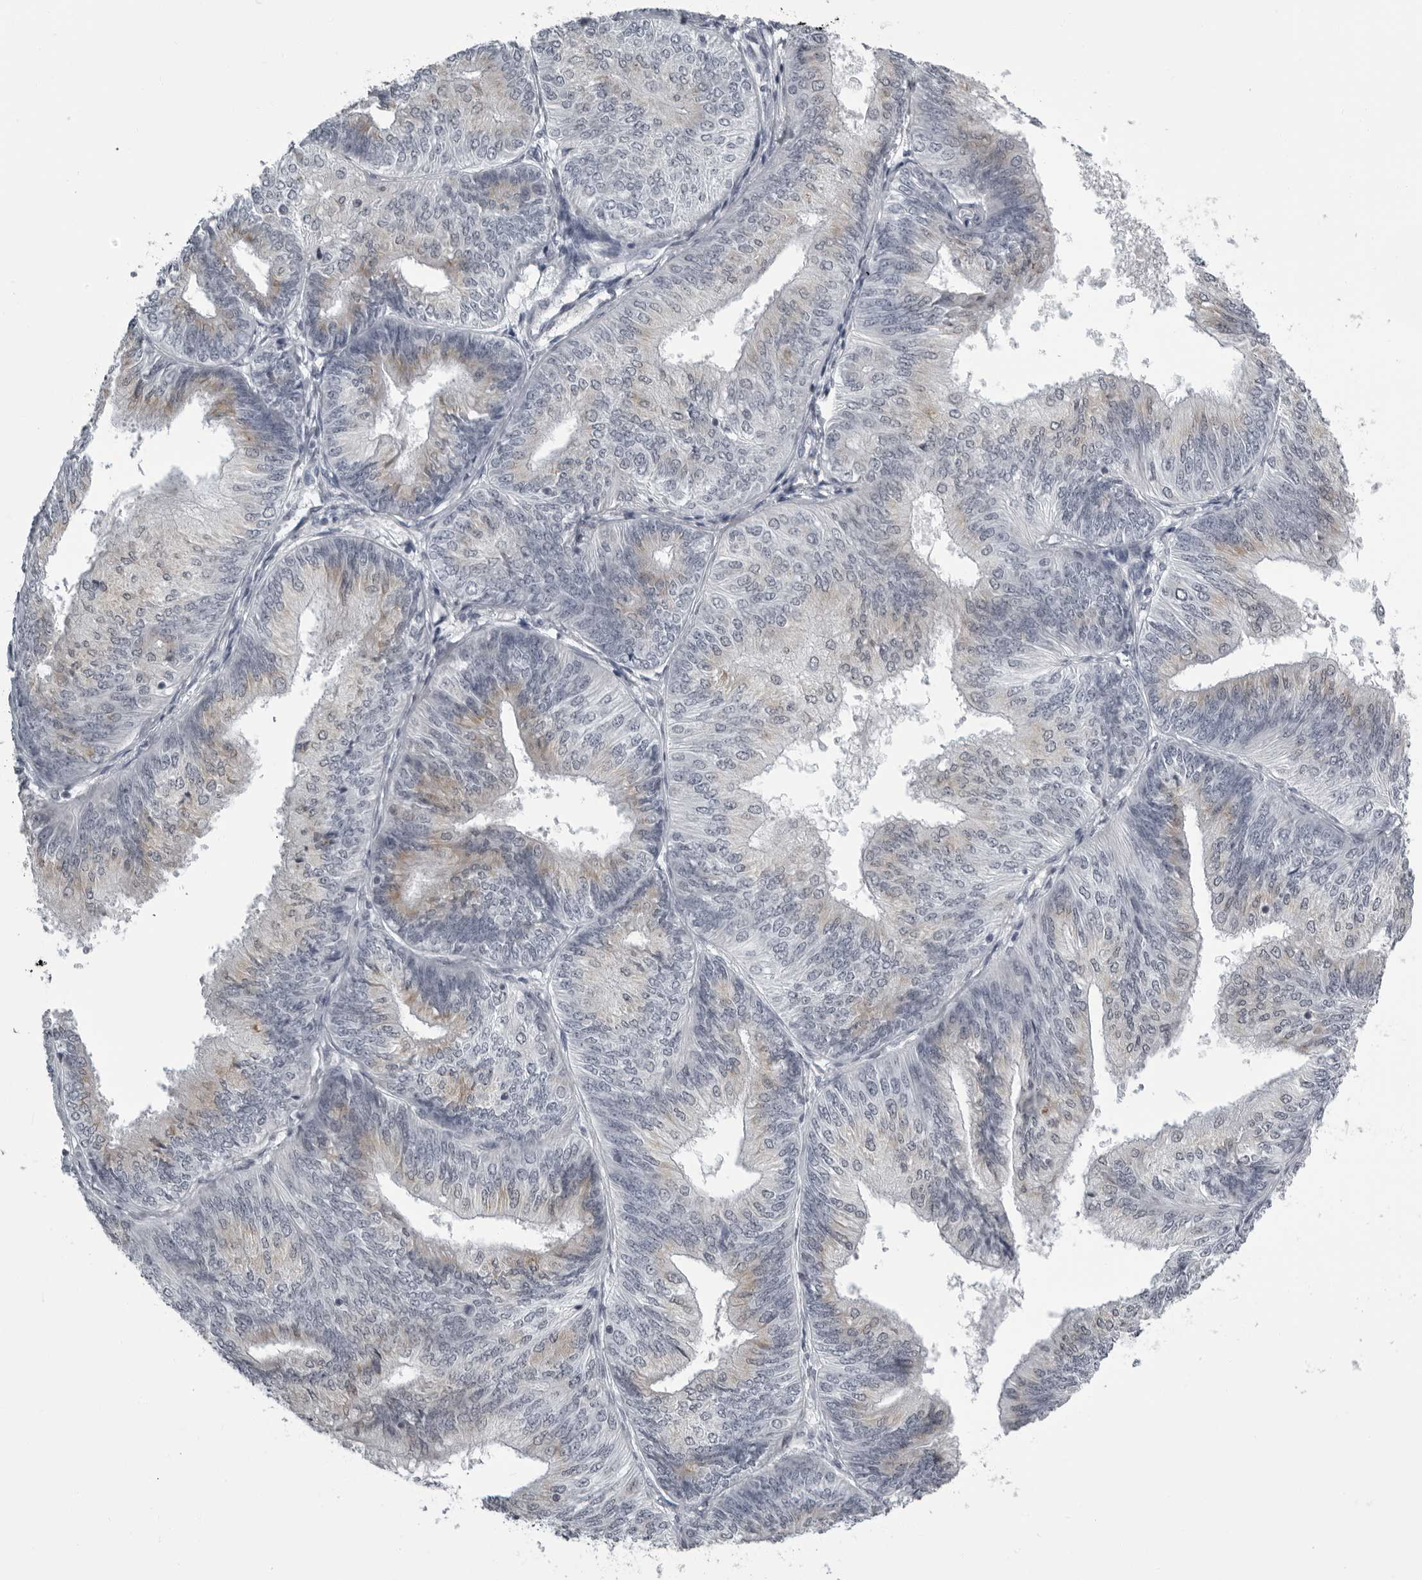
{"staining": {"intensity": "weak", "quantity": "<25%", "location": "cytoplasmic/membranous"}, "tissue": "endometrial cancer", "cell_type": "Tumor cells", "image_type": "cancer", "snomed": [{"axis": "morphology", "description": "Adenocarcinoma, NOS"}, {"axis": "topography", "description": "Endometrium"}], "caption": "DAB immunohistochemical staining of endometrial cancer displays no significant staining in tumor cells.", "gene": "RTCA", "patient": {"sex": "female", "age": 58}}